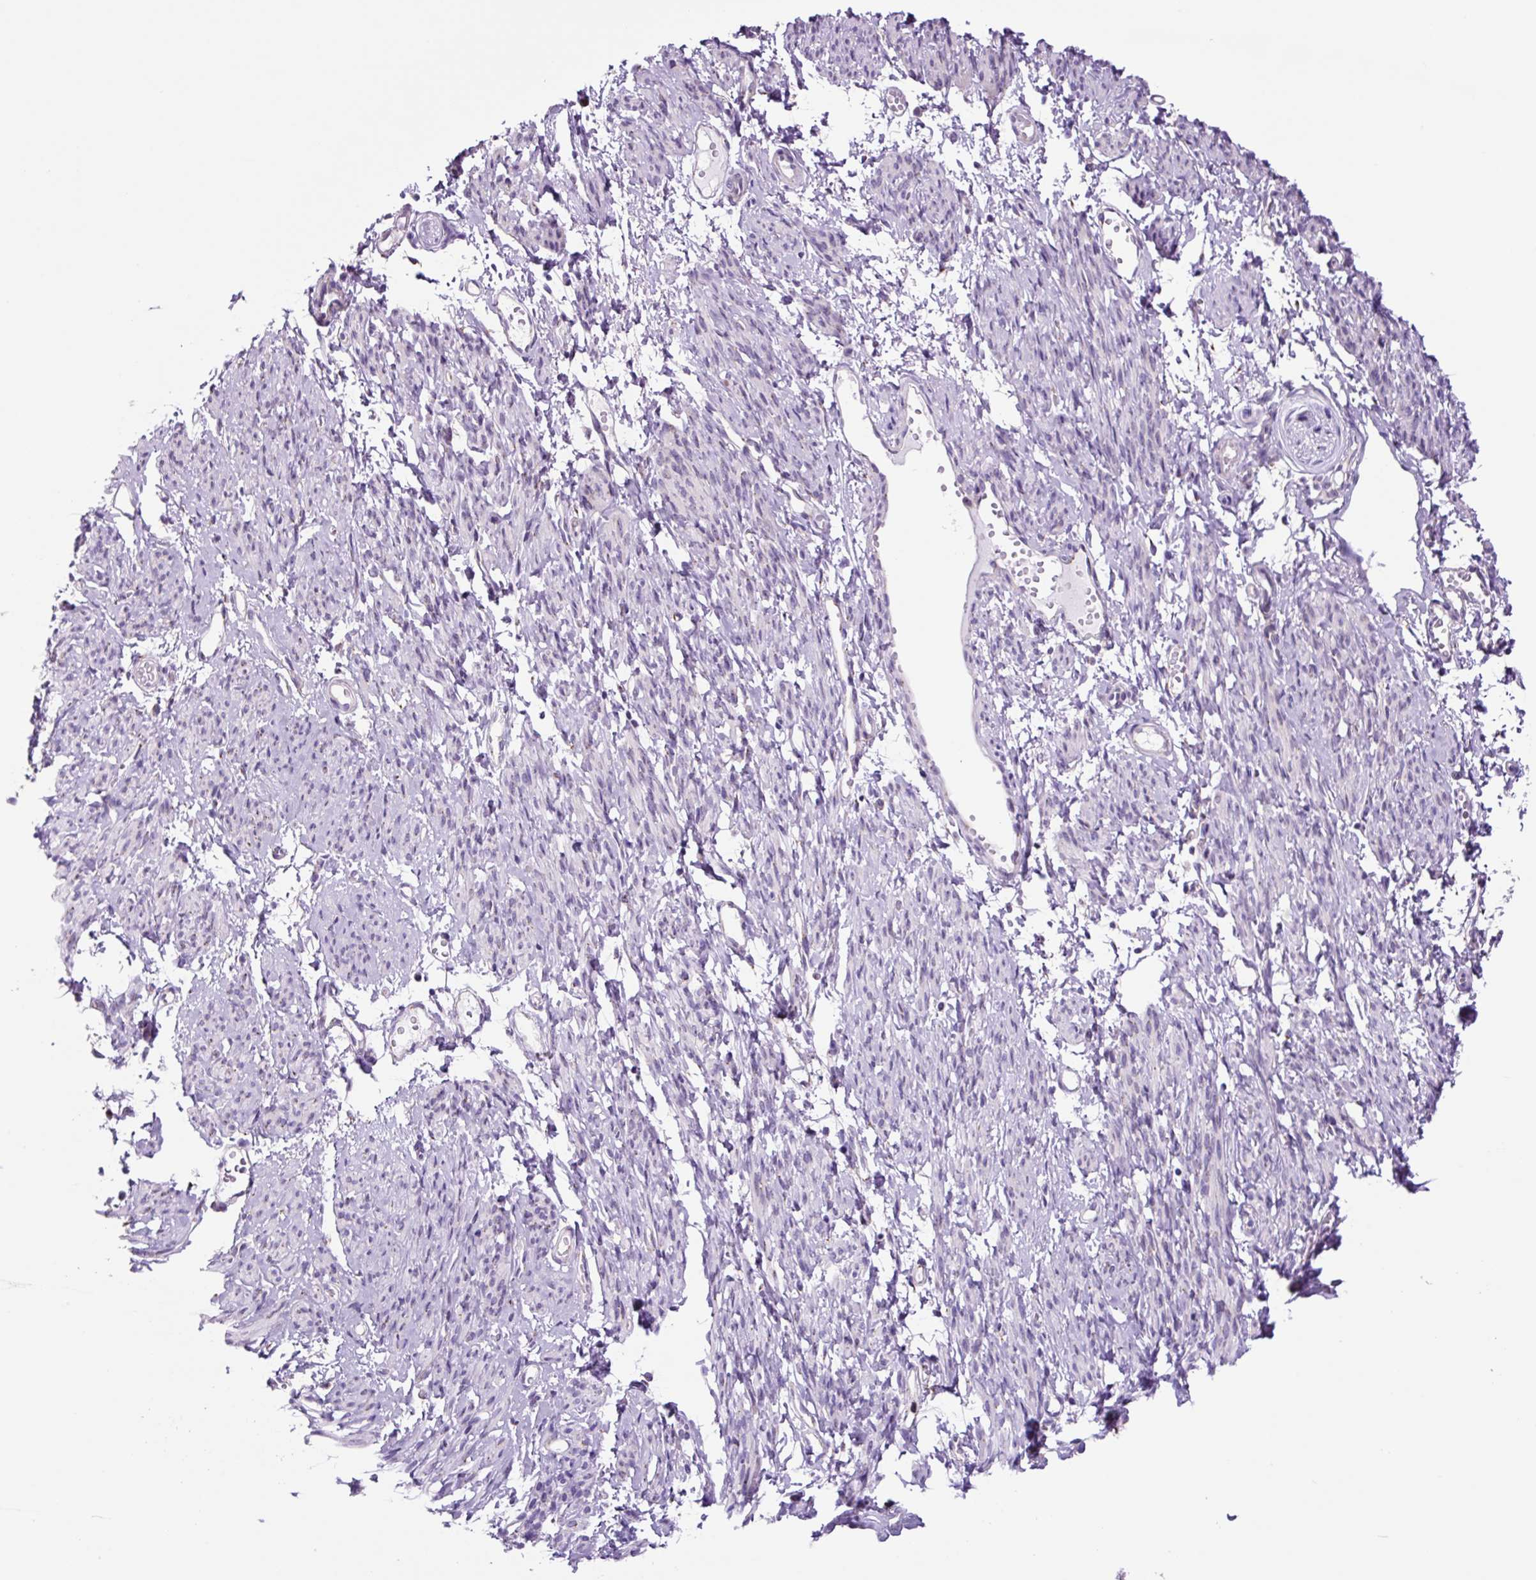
{"staining": {"intensity": "negative", "quantity": "none", "location": "none"}, "tissue": "smooth muscle", "cell_type": "Smooth muscle cells", "image_type": "normal", "snomed": [{"axis": "morphology", "description": "Normal tissue, NOS"}, {"axis": "topography", "description": "Smooth muscle"}], "caption": "This is an IHC histopathology image of benign smooth muscle. There is no positivity in smooth muscle cells.", "gene": "GORASP1", "patient": {"sex": "female", "age": 65}}